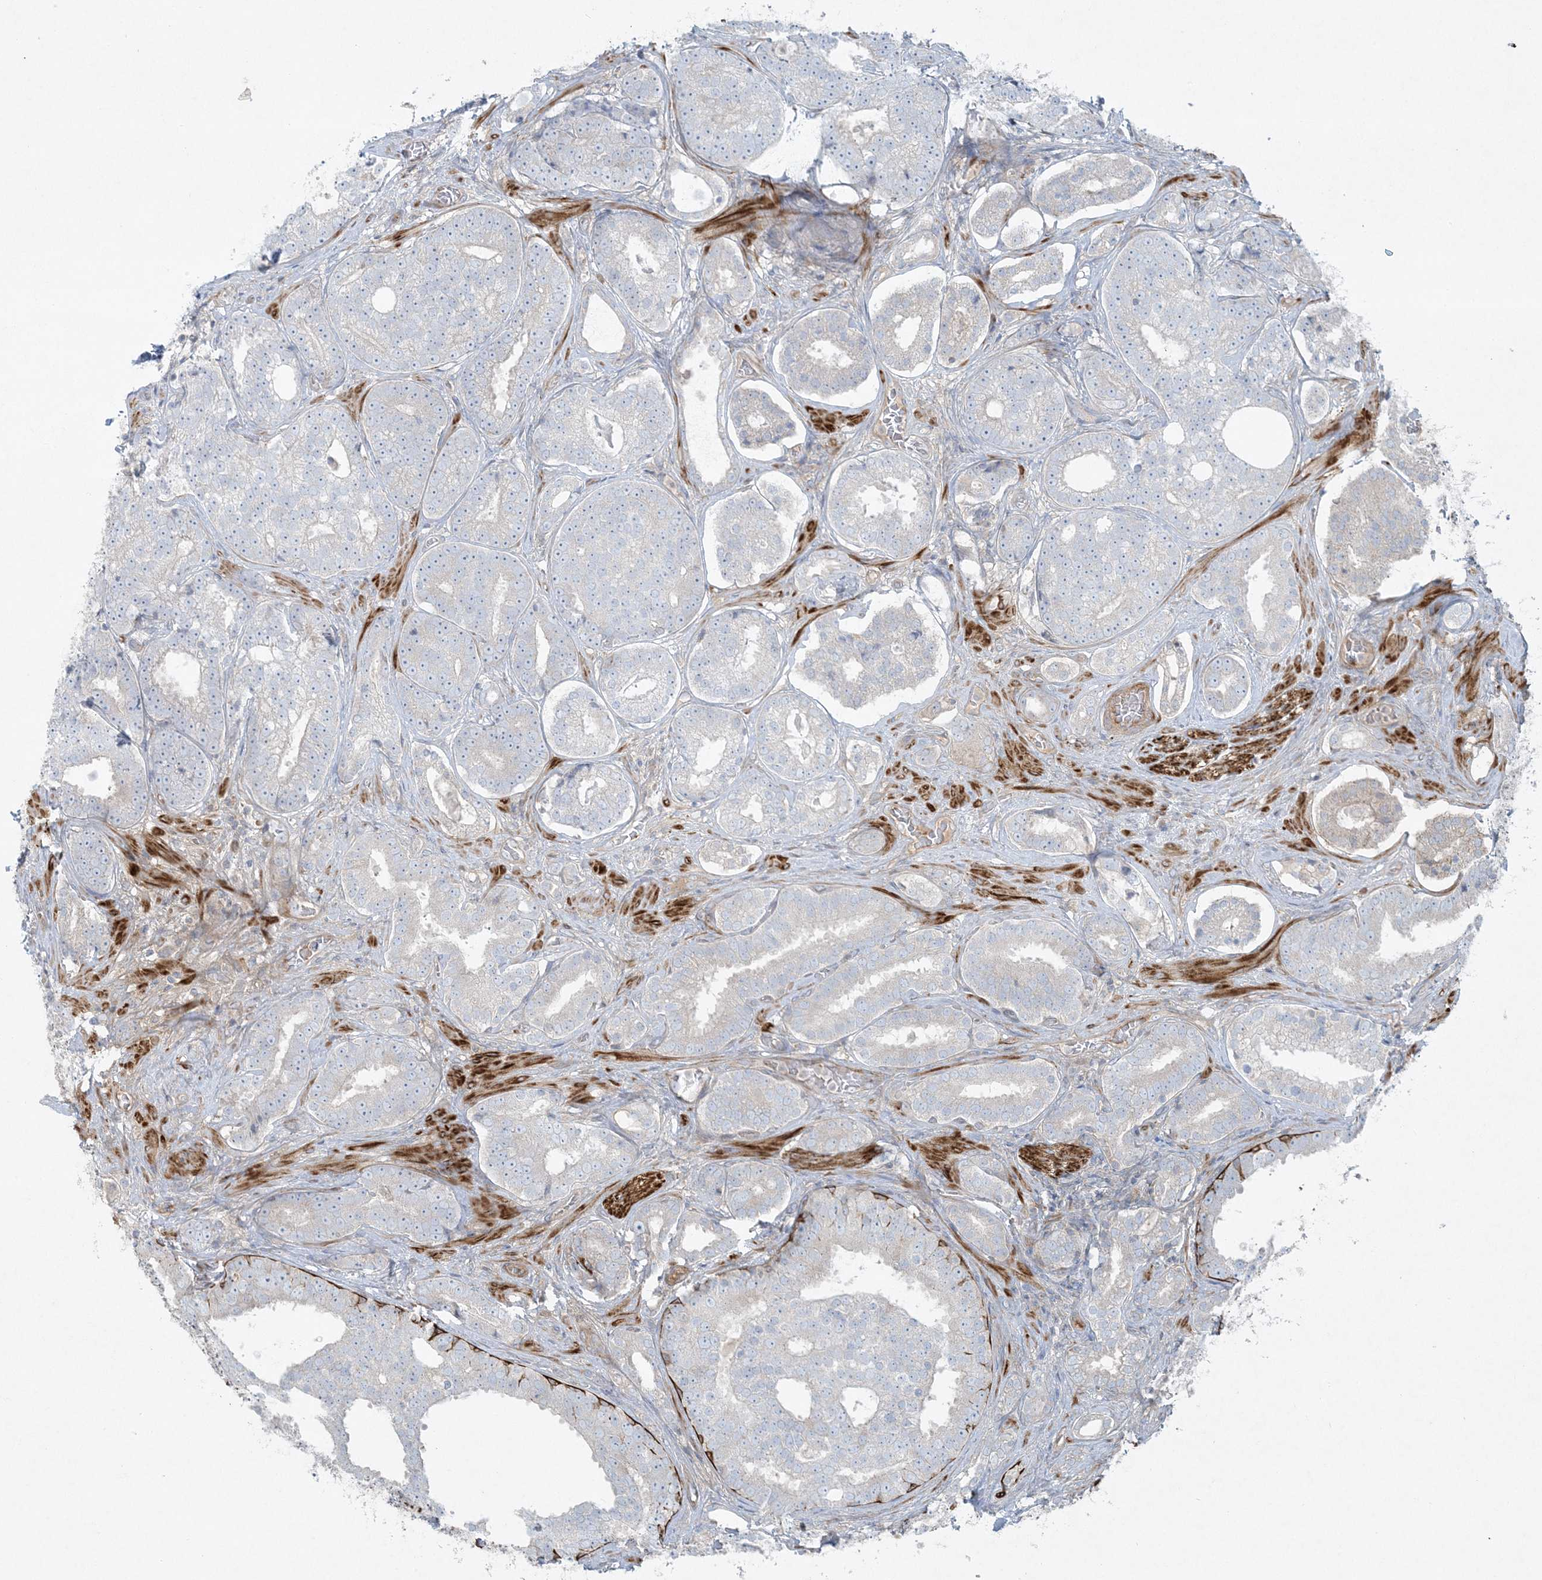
{"staining": {"intensity": "weak", "quantity": "<25%", "location": "cytoplasmic/membranous"}, "tissue": "prostate cancer", "cell_type": "Tumor cells", "image_type": "cancer", "snomed": [{"axis": "morphology", "description": "Adenocarcinoma, High grade"}, {"axis": "topography", "description": "Prostate"}], "caption": "Adenocarcinoma (high-grade) (prostate) was stained to show a protein in brown. There is no significant positivity in tumor cells.", "gene": "PIK3R4", "patient": {"sex": "male", "age": 60}}